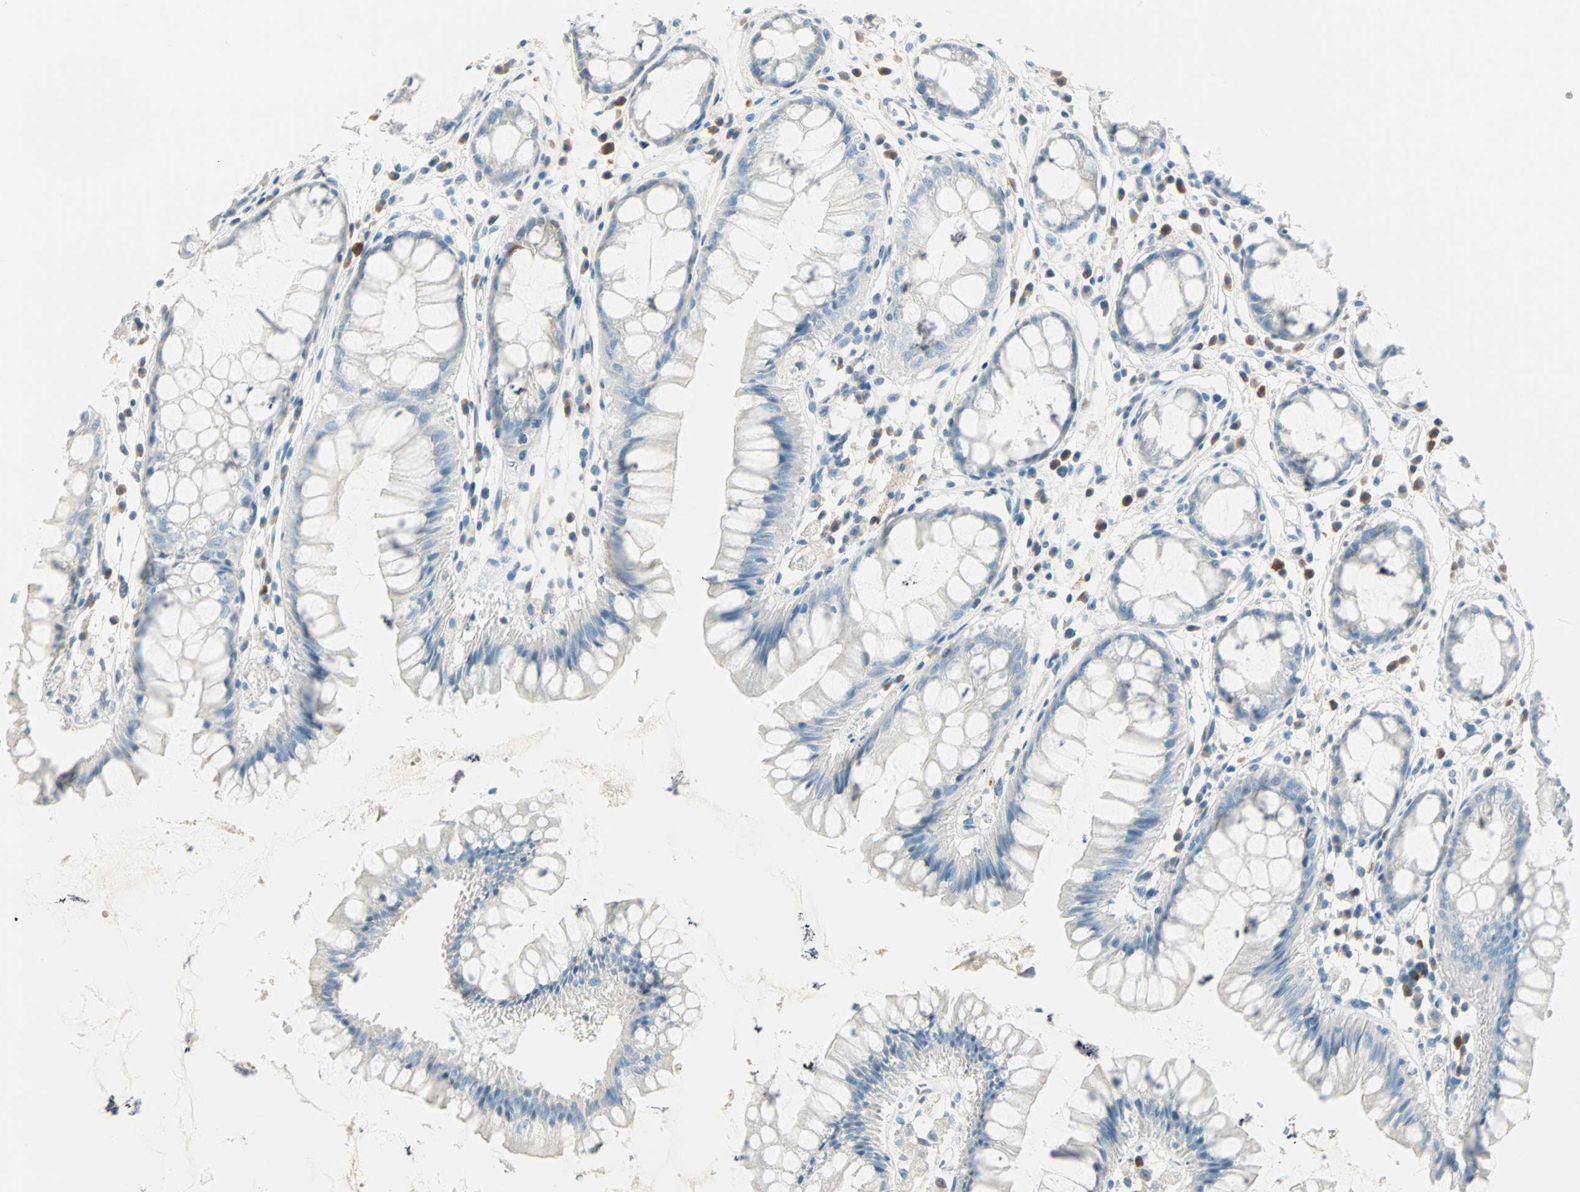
{"staining": {"intensity": "negative", "quantity": "none", "location": "none"}, "tissue": "rectum", "cell_type": "Glandular cells", "image_type": "normal", "snomed": [{"axis": "morphology", "description": "Normal tissue, NOS"}, {"axis": "morphology", "description": "Adenocarcinoma, NOS"}, {"axis": "topography", "description": "Rectum"}], "caption": "Photomicrograph shows no significant protein positivity in glandular cells of unremarkable rectum. Brightfield microscopy of immunohistochemistry (IHC) stained with DAB (3,3'-diaminobenzidine) (brown) and hematoxylin (blue), captured at high magnification.", "gene": "ATF6", "patient": {"sex": "female", "age": 65}}